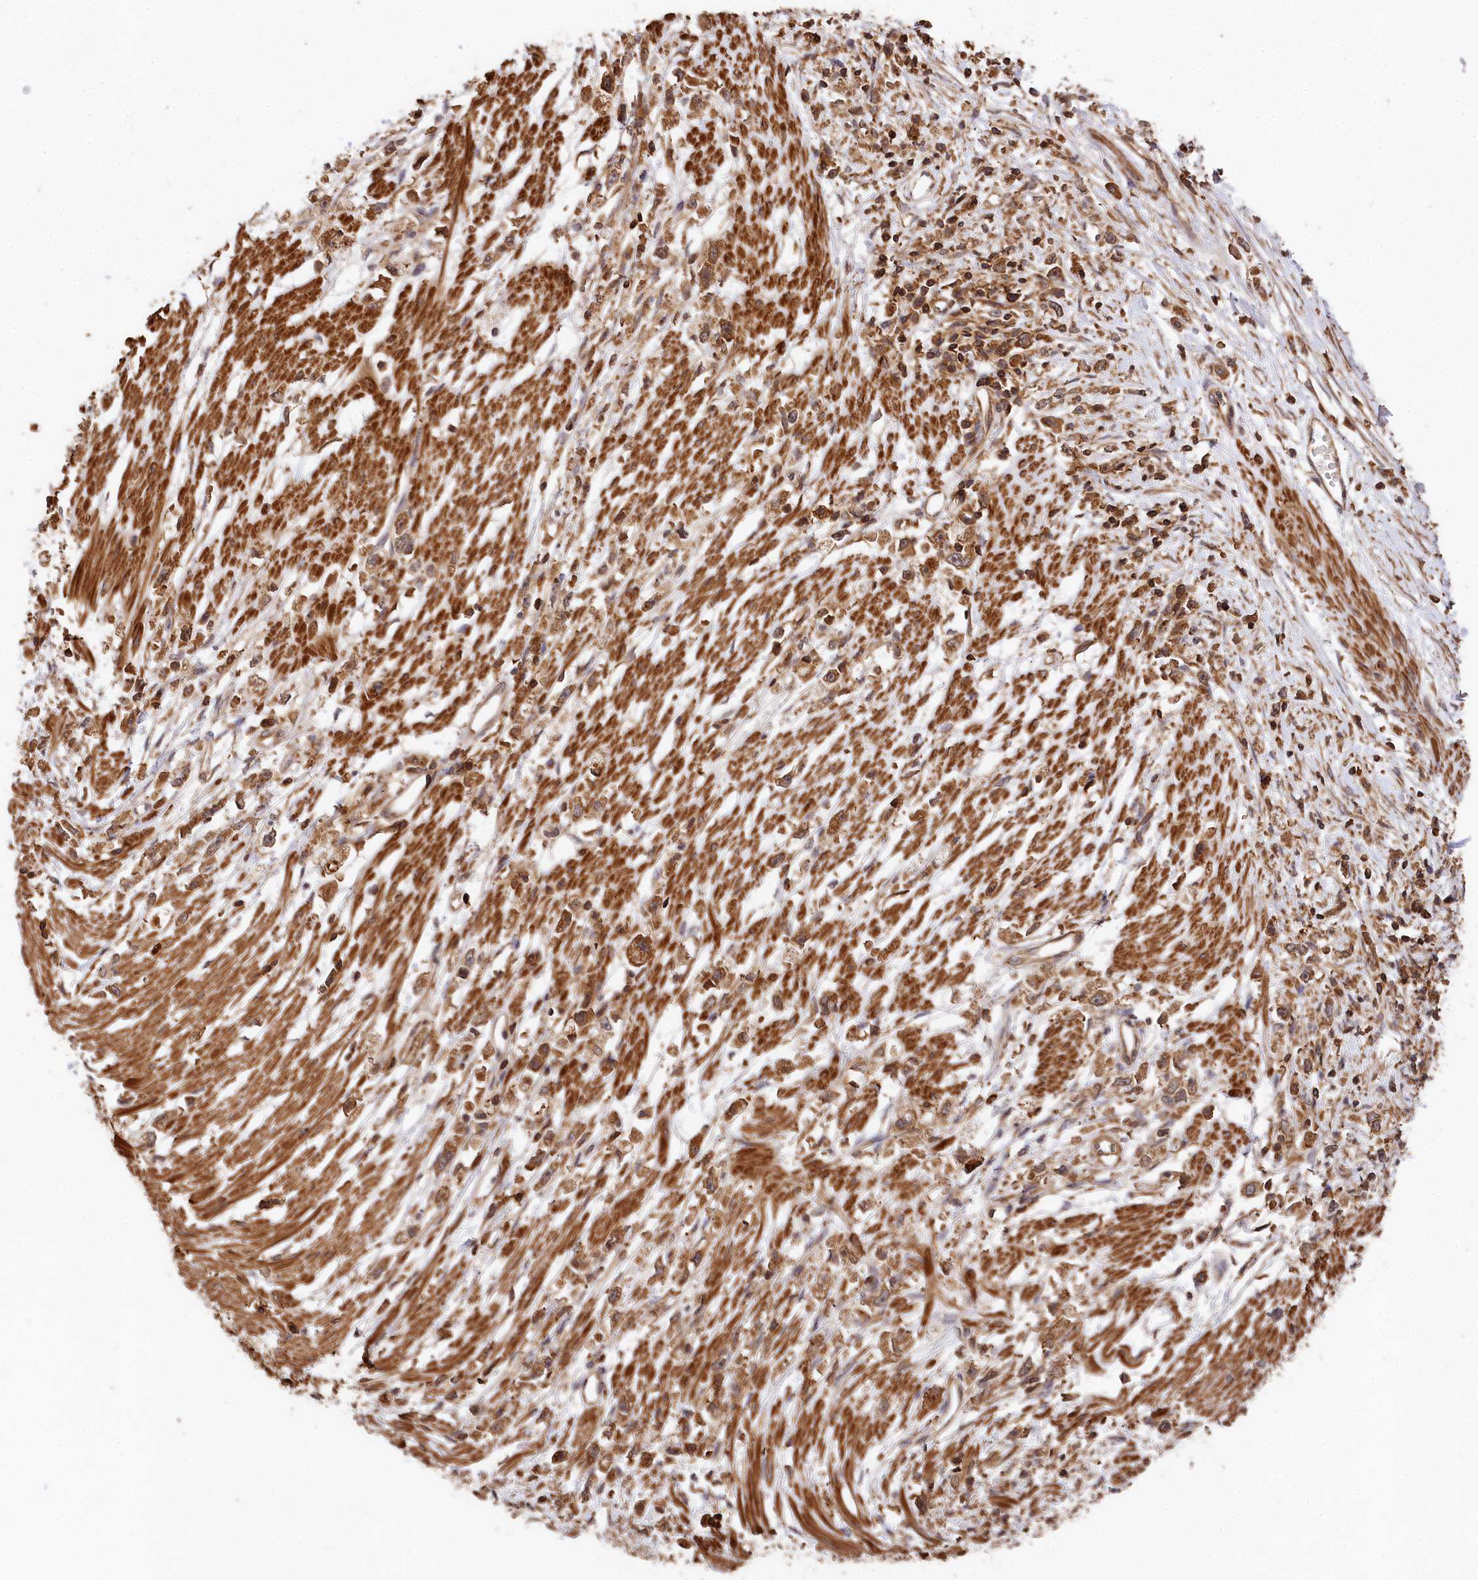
{"staining": {"intensity": "moderate", "quantity": ">75%", "location": "cytoplasmic/membranous"}, "tissue": "stomach cancer", "cell_type": "Tumor cells", "image_type": "cancer", "snomed": [{"axis": "morphology", "description": "Adenocarcinoma, NOS"}, {"axis": "topography", "description": "Stomach"}], "caption": "Moderate cytoplasmic/membranous expression for a protein is seen in approximately >75% of tumor cells of adenocarcinoma (stomach) using immunohistochemistry.", "gene": "MCF2L2", "patient": {"sex": "female", "age": 59}}